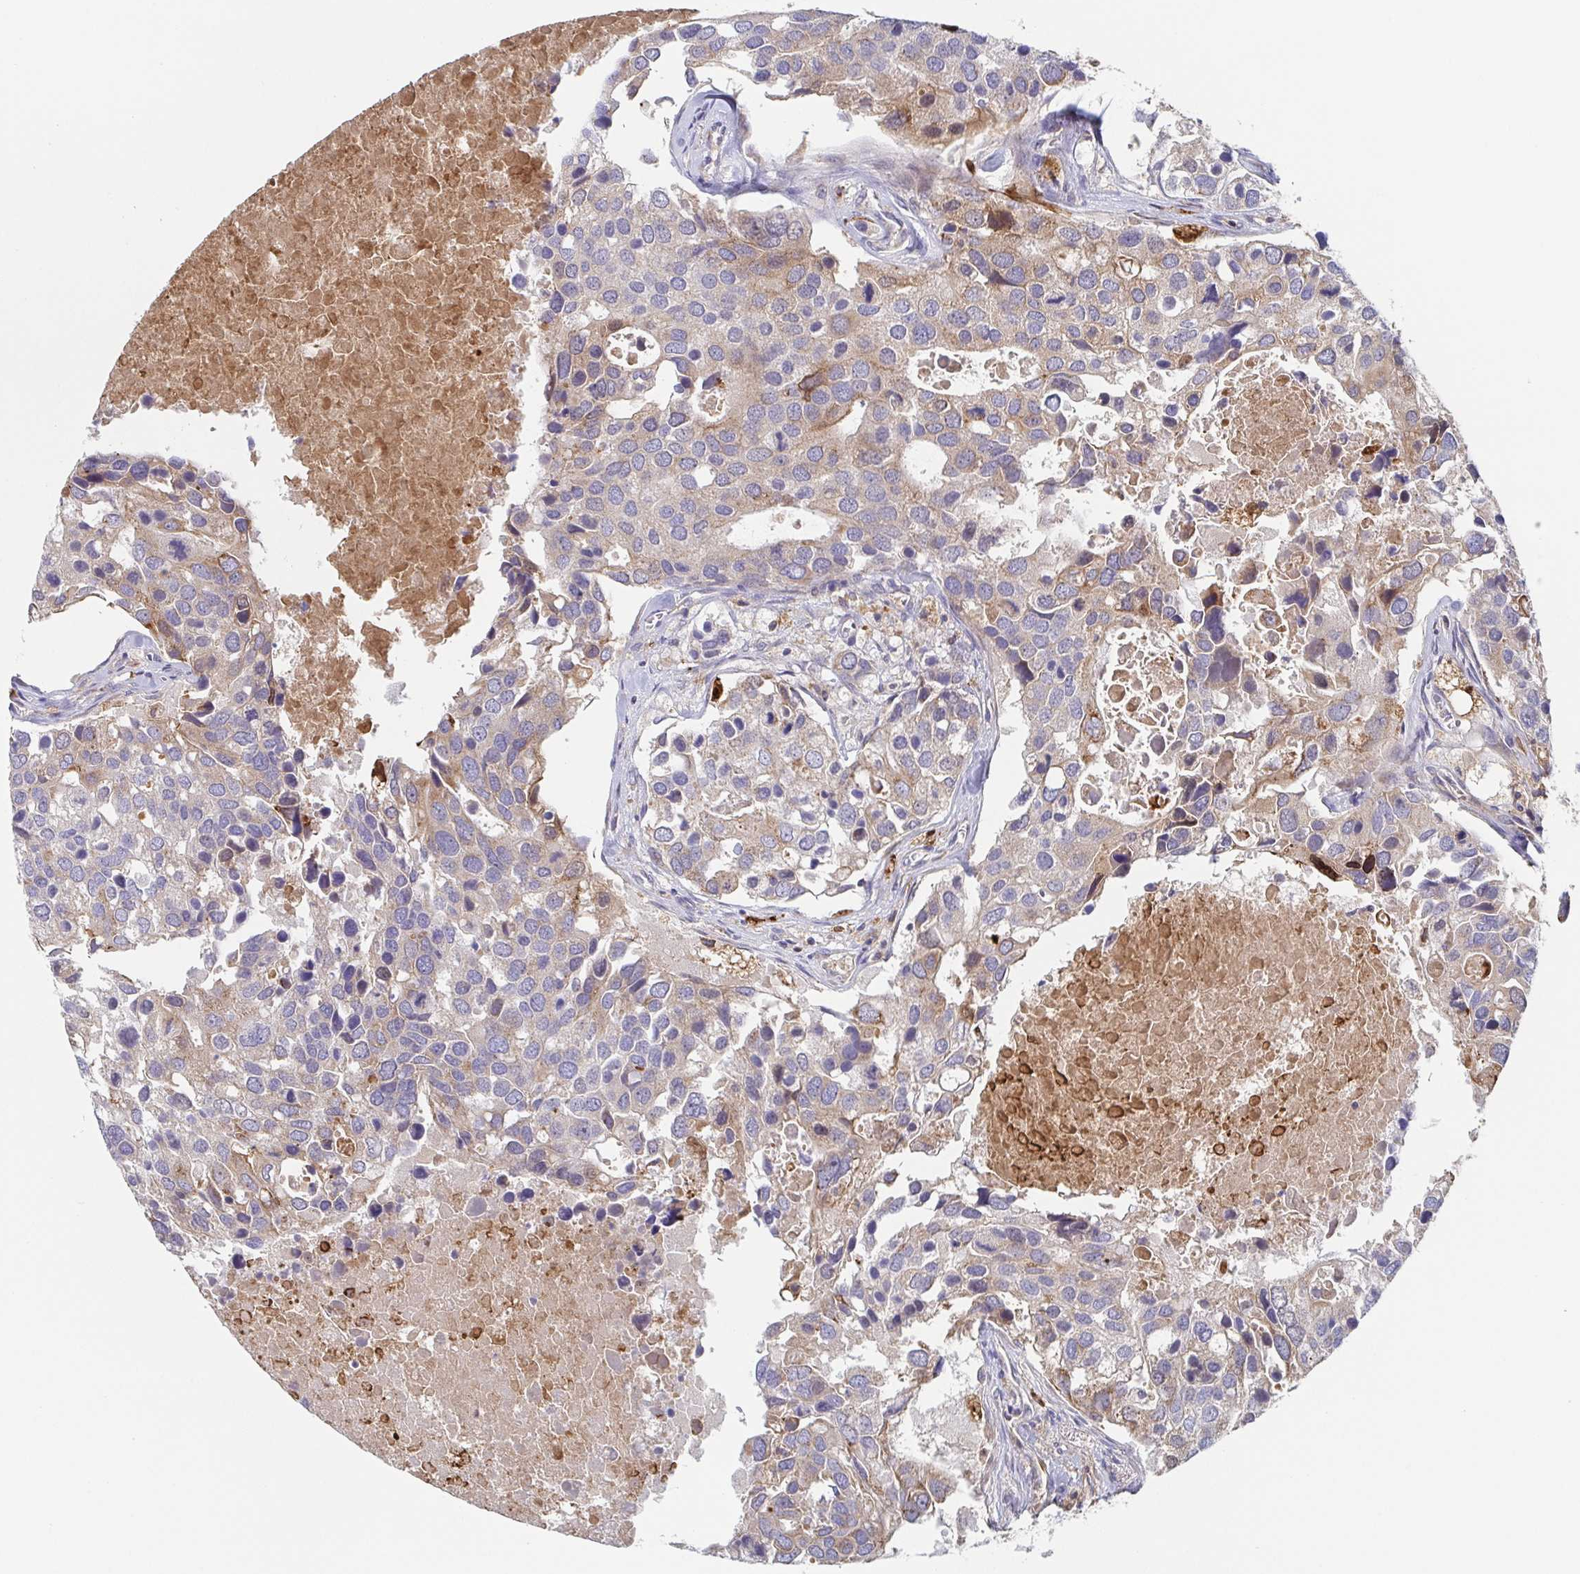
{"staining": {"intensity": "weak", "quantity": "25%-75%", "location": "cytoplasmic/membranous"}, "tissue": "breast cancer", "cell_type": "Tumor cells", "image_type": "cancer", "snomed": [{"axis": "morphology", "description": "Duct carcinoma"}, {"axis": "topography", "description": "Breast"}], "caption": "This histopathology image reveals IHC staining of breast cancer, with low weak cytoplasmic/membranous positivity in approximately 25%-75% of tumor cells.", "gene": "TUFT1", "patient": {"sex": "female", "age": 83}}